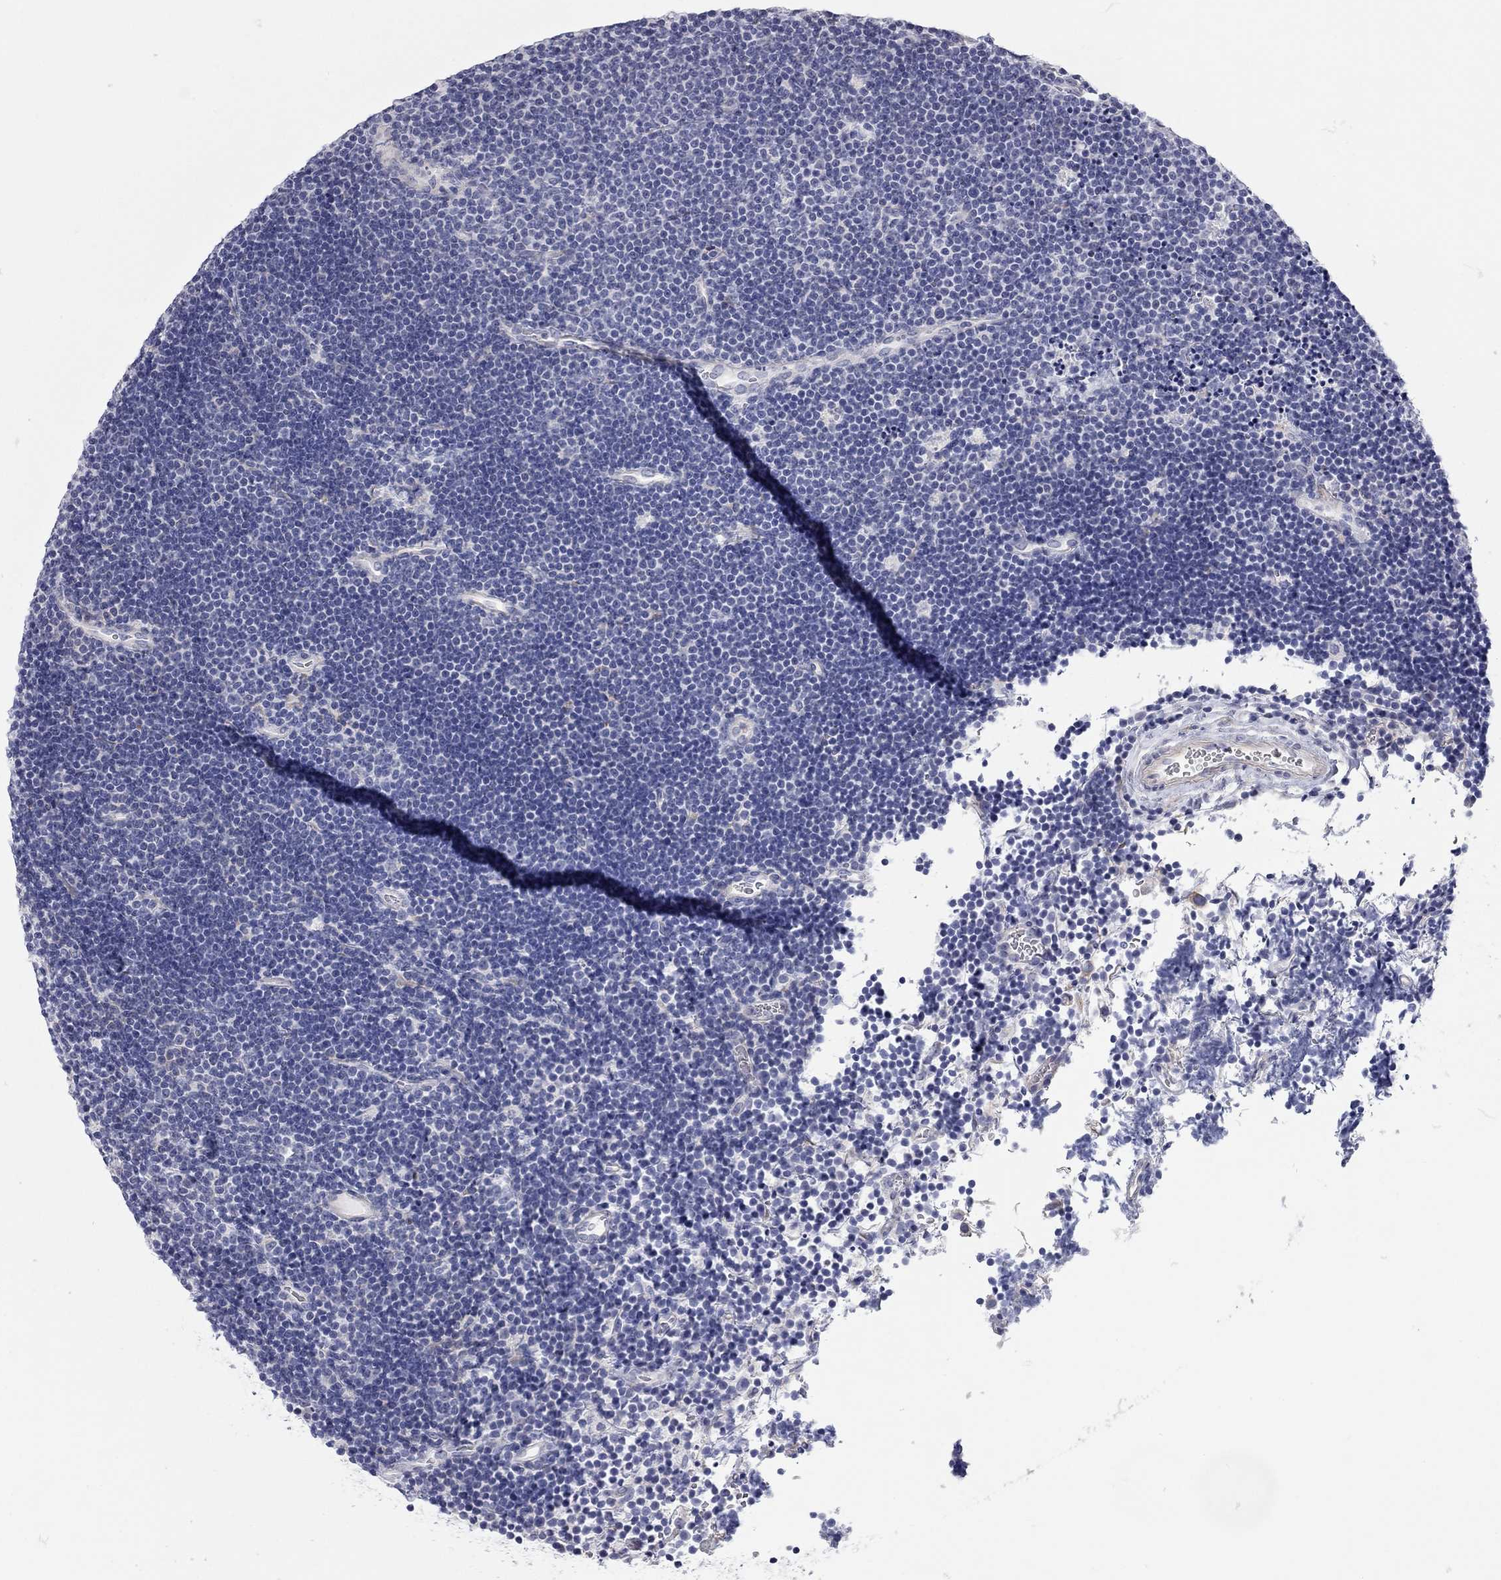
{"staining": {"intensity": "negative", "quantity": "none", "location": "none"}, "tissue": "lymphoma", "cell_type": "Tumor cells", "image_type": "cancer", "snomed": [{"axis": "morphology", "description": "Malignant lymphoma, non-Hodgkin's type, Low grade"}, {"axis": "topography", "description": "Brain"}], "caption": "Immunohistochemical staining of lymphoma displays no significant staining in tumor cells.", "gene": "XAGE2", "patient": {"sex": "female", "age": 66}}